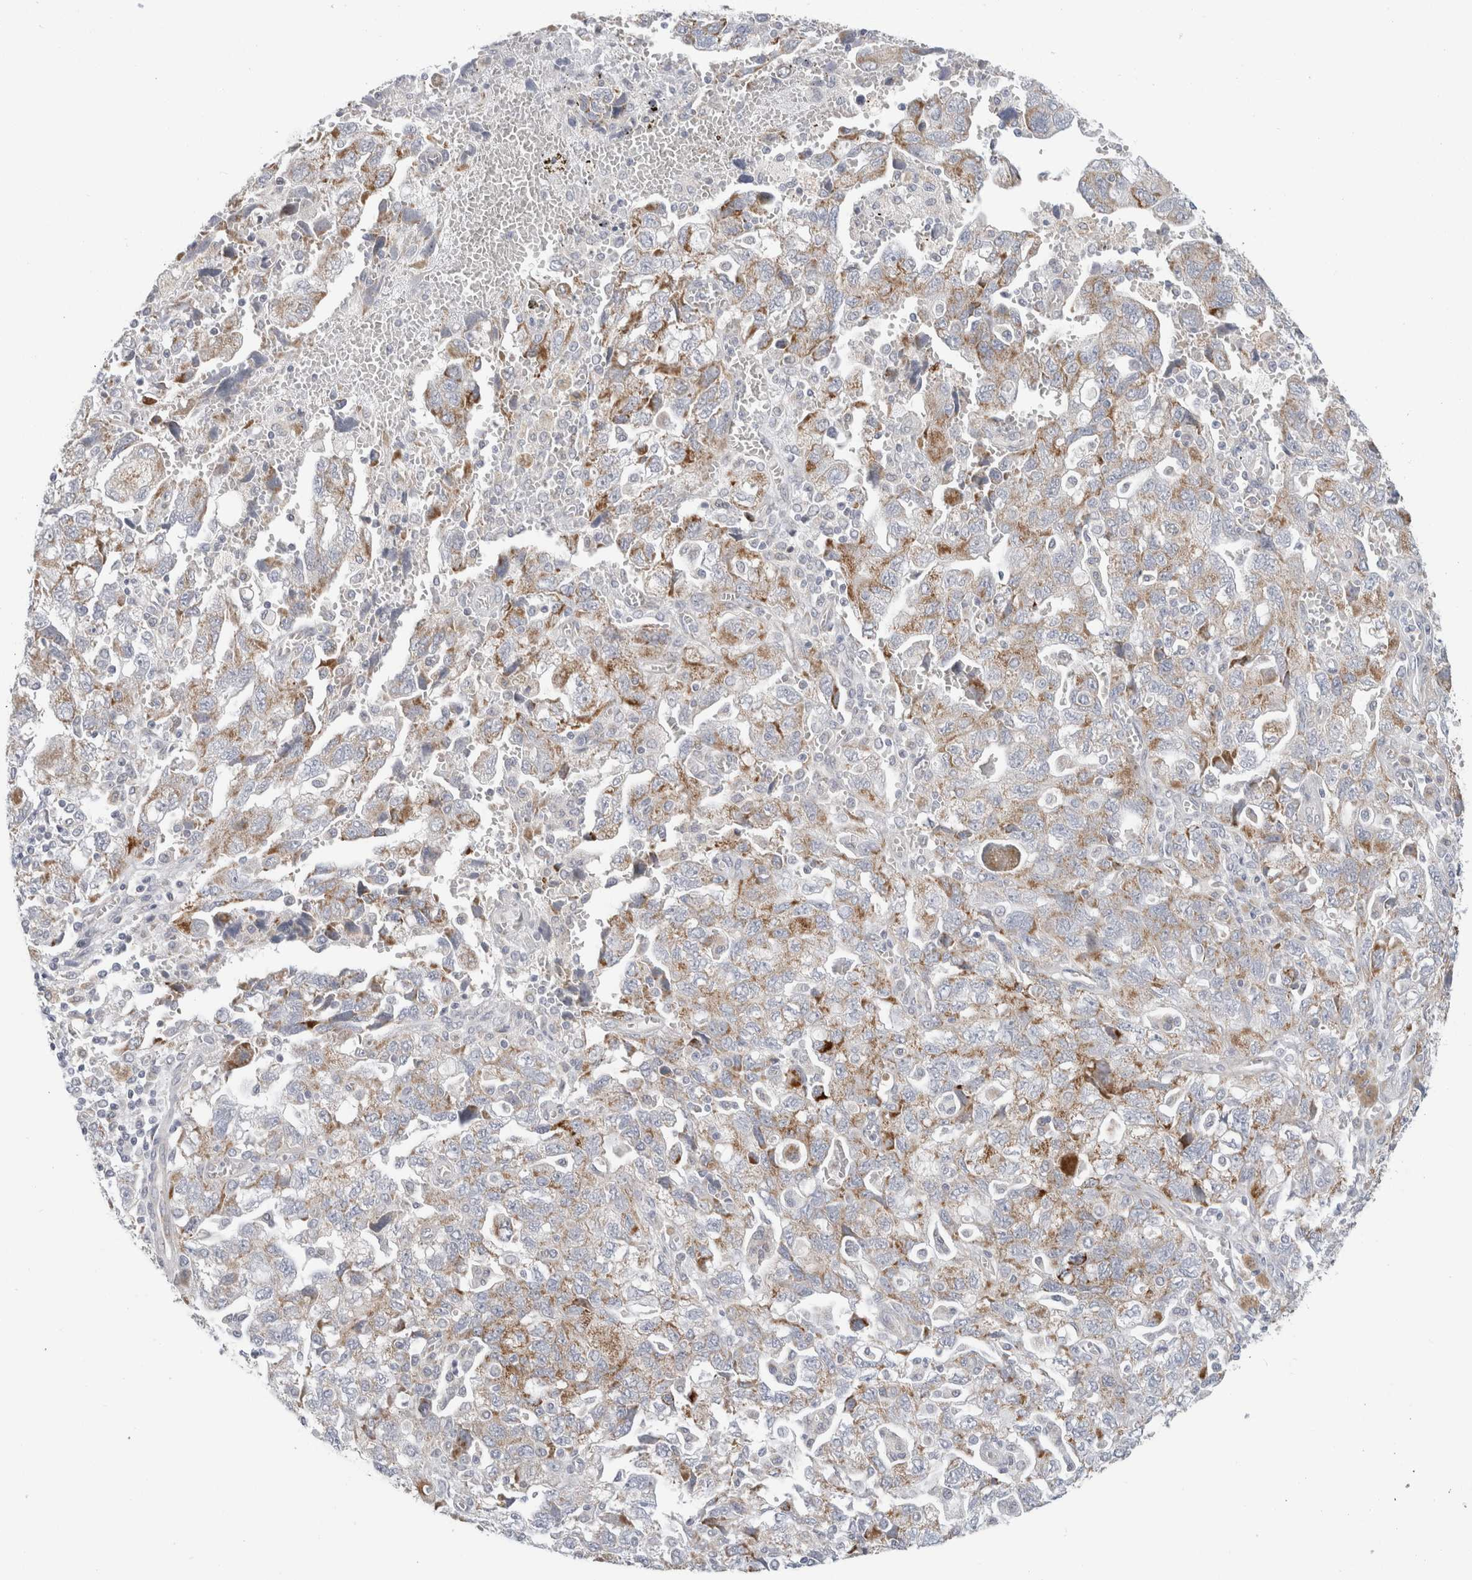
{"staining": {"intensity": "moderate", "quantity": "25%-75%", "location": "cytoplasmic/membranous"}, "tissue": "ovarian cancer", "cell_type": "Tumor cells", "image_type": "cancer", "snomed": [{"axis": "morphology", "description": "Carcinoma, NOS"}, {"axis": "morphology", "description": "Cystadenocarcinoma, serous, NOS"}, {"axis": "topography", "description": "Ovary"}], "caption": "A medium amount of moderate cytoplasmic/membranous positivity is present in about 25%-75% of tumor cells in ovarian carcinoma tissue.", "gene": "FAHD1", "patient": {"sex": "female", "age": 69}}